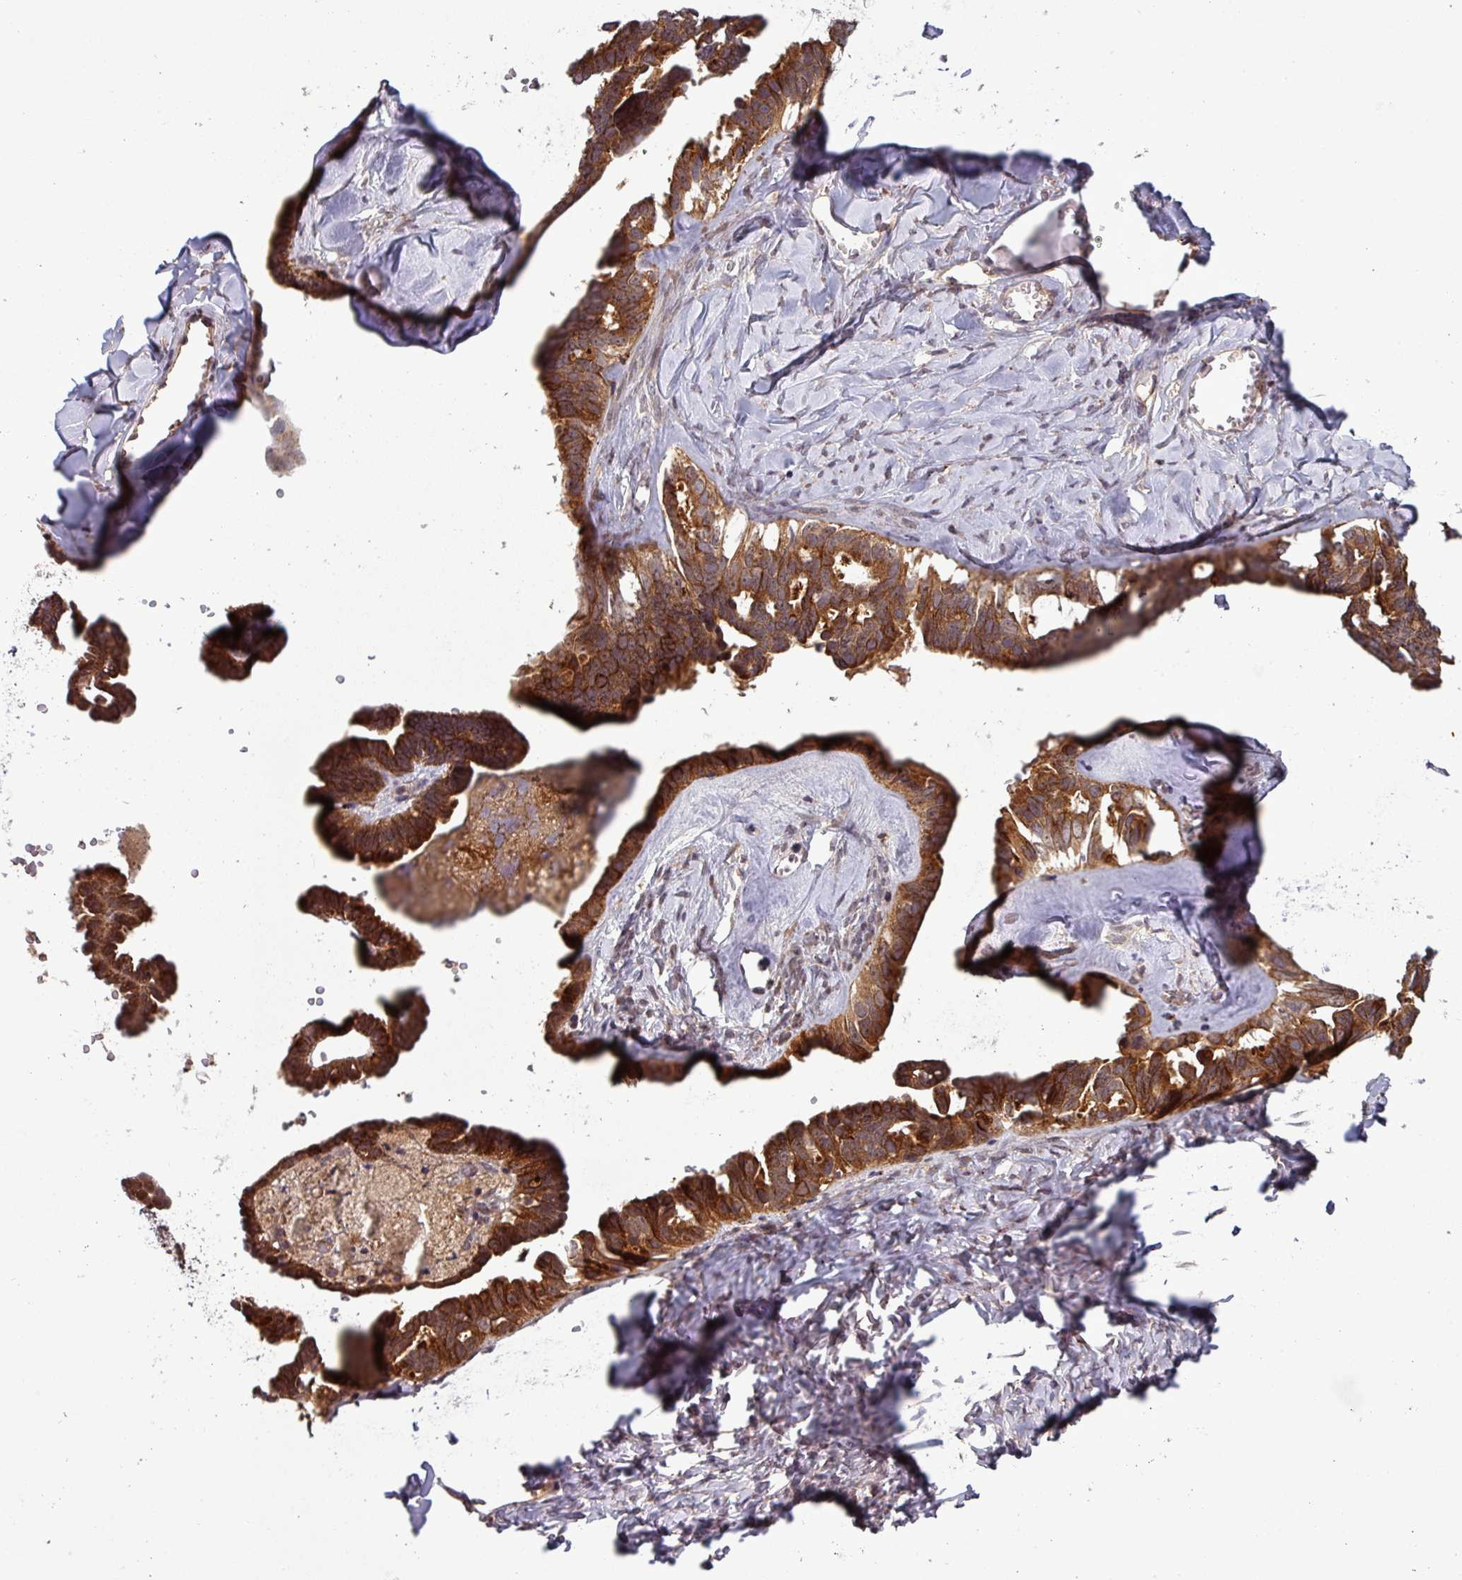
{"staining": {"intensity": "strong", "quantity": ">75%", "location": "cytoplasmic/membranous"}, "tissue": "ovarian cancer", "cell_type": "Tumor cells", "image_type": "cancer", "snomed": [{"axis": "morphology", "description": "Cystadenocarcinoma, serous, NOS"}, {"axis": "topography", "description": "Ovary"}], "caption": "Protein staining shows strong cytoplasmic/membranous staining in about >75% of tumor cells in serous cystadenocarcinoma (ovarian).", "gene": "PUS1", "patient": {"sex": "female", "age": 69}}